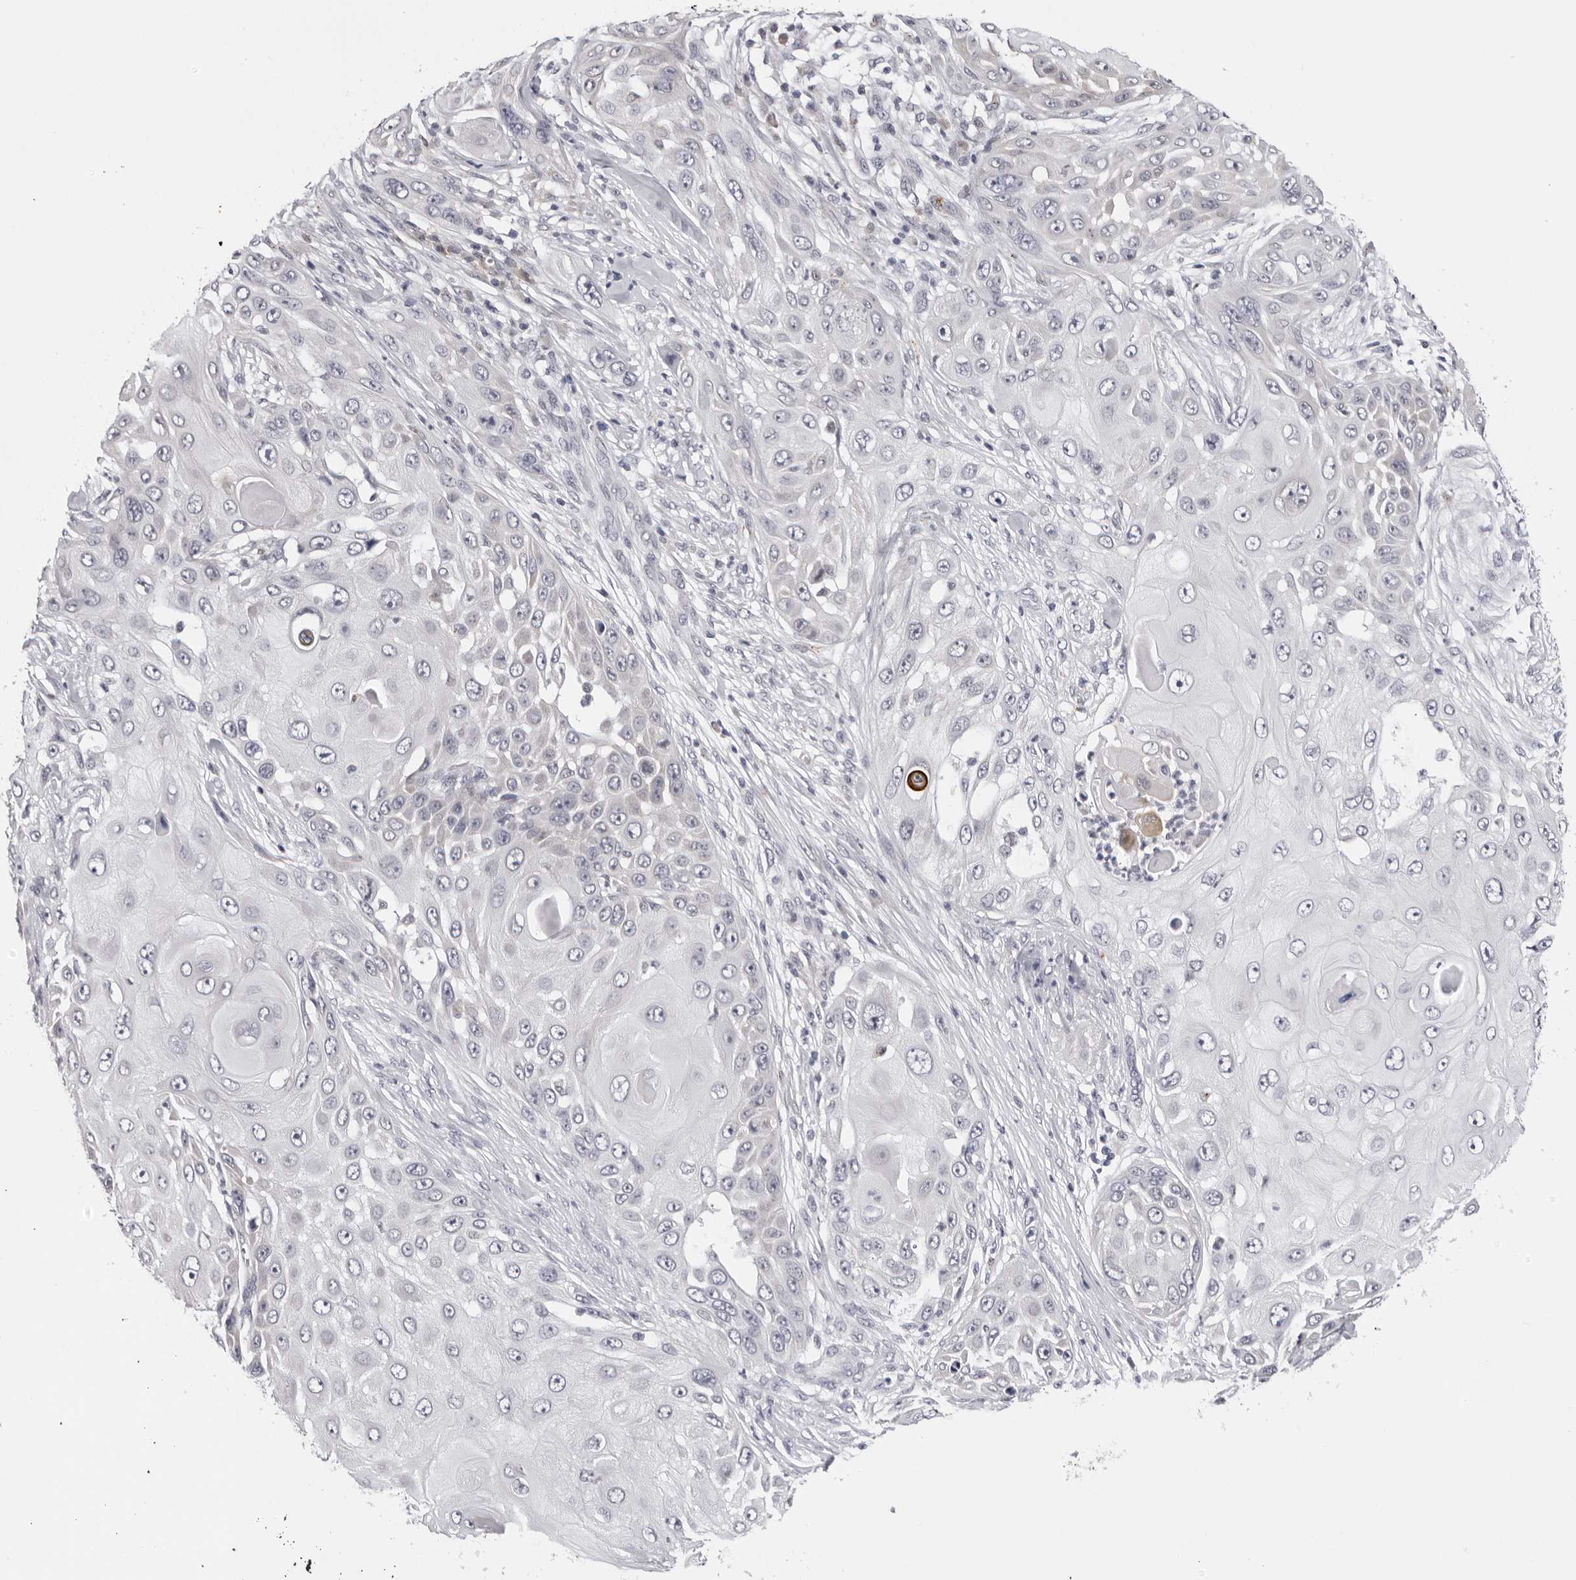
{"staining": {"intensity": "negative", "quantity": "none", "location": "none"}, "tissue": "skin cancer", "cell_type": "Tumor cells", "image_type": "cancer", "snomed": [{"axis": "morphology", "description": "Squamous cell carcinoma, NOS"}, {"axis": "topography", "description": "Skin"}], "caption": "Immunohistochemistry (IHC) image of squamous cell carcinoma (skin) stained for a protein (brown), which exhibits no staining in tumor cells.", "gene": "PRUNE1", "patient": {"sex": "female", "age": 44}}